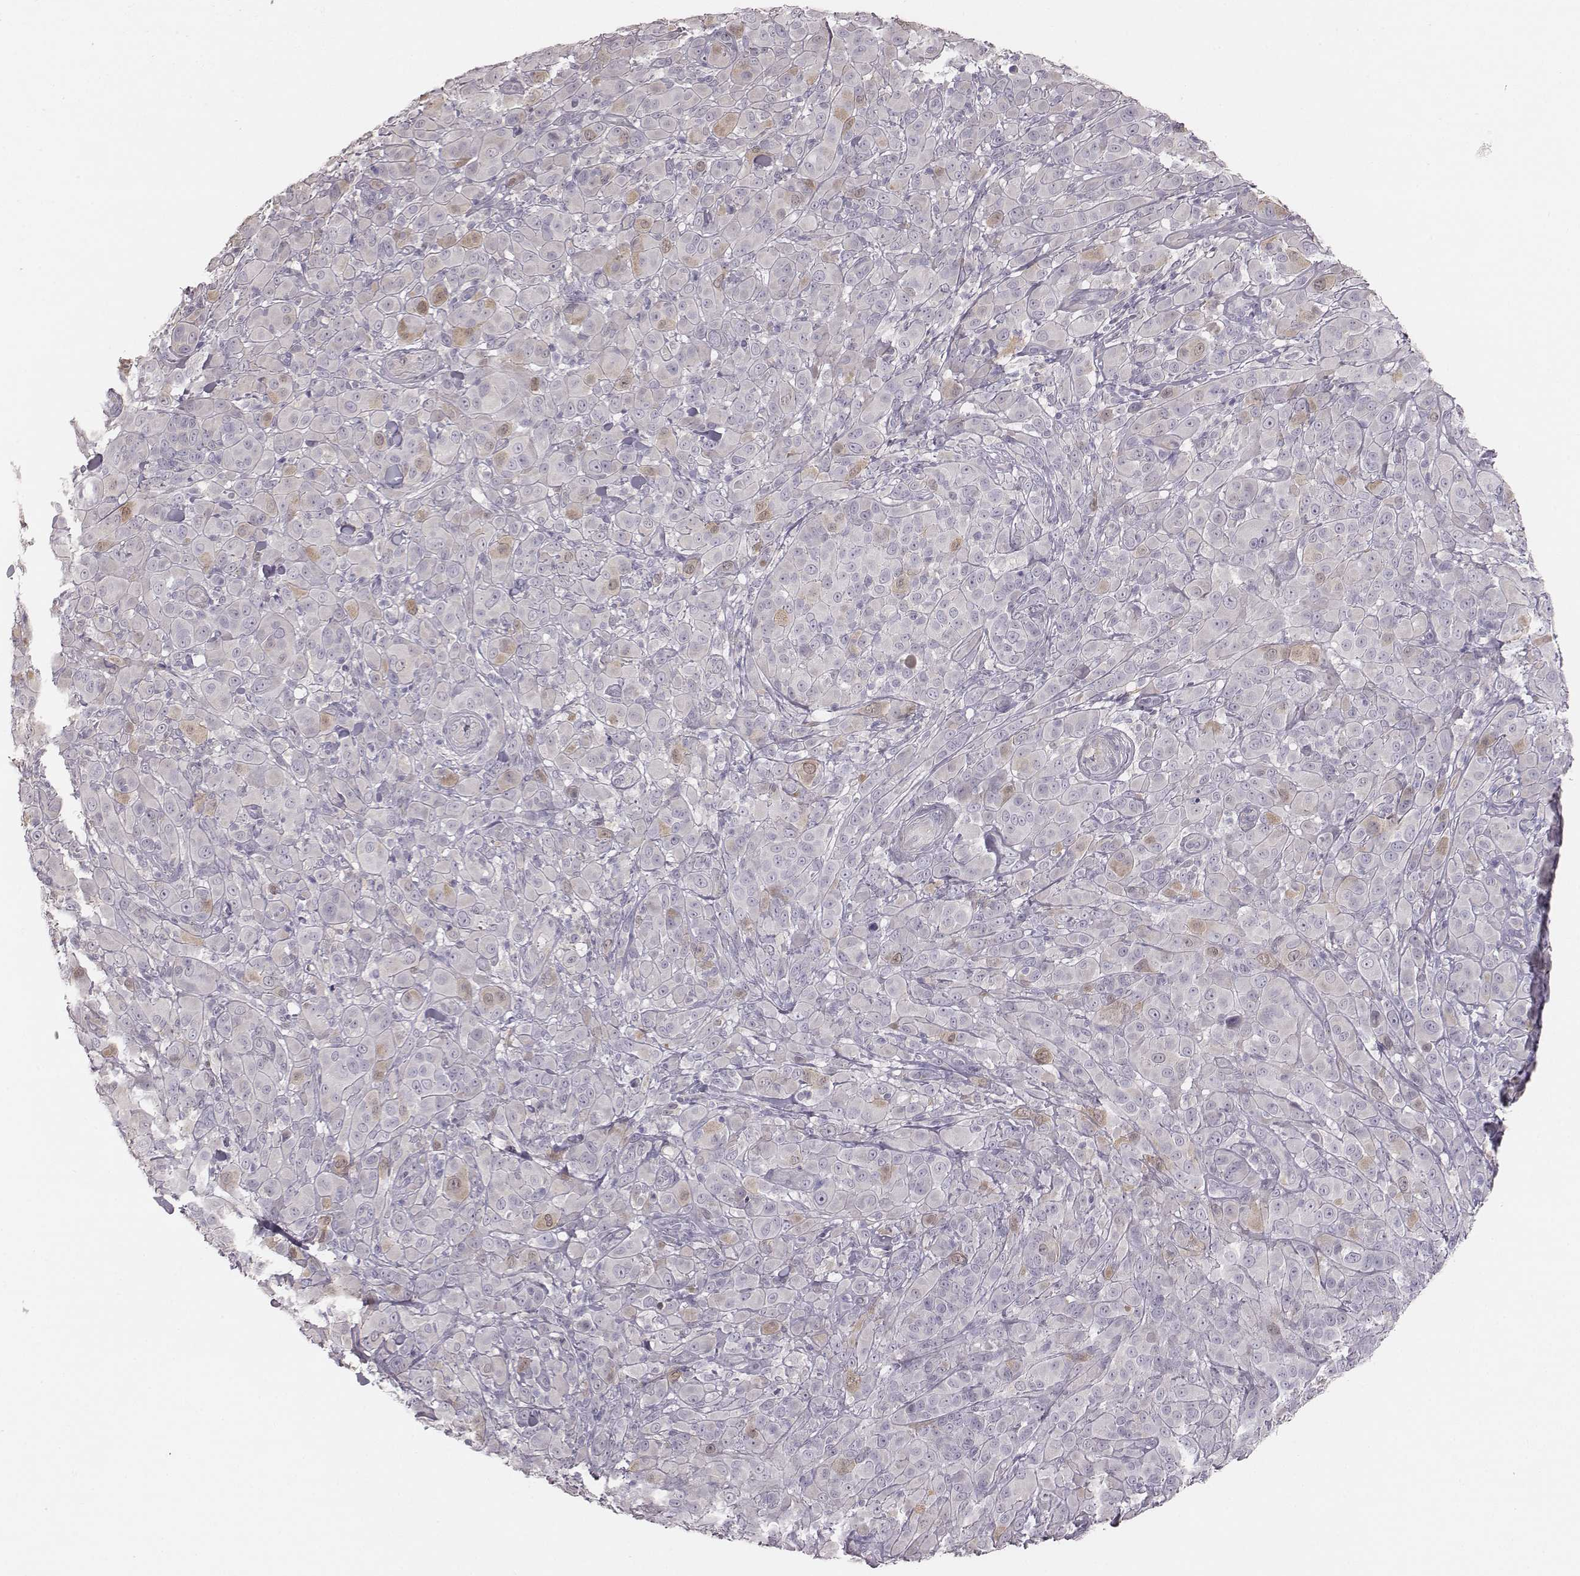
{"staining": {"intensity": "negative", "quantity": "none", "location": "none"}, "tissue": "melanoma", "cell_type": "Tumor cells", "image_type": "cancer", "snomed": [{"axis": "morphology", "description": "Malignant melanoma, NOS"}, {"axis": "topography", "description": "Skin"}], "caption": "Immunohistochemical staining of malignant melanoma demonstrates no significant staining in tumor cells.", "gene": "PBK", "patient": {"sex": "female", "age": 87}}